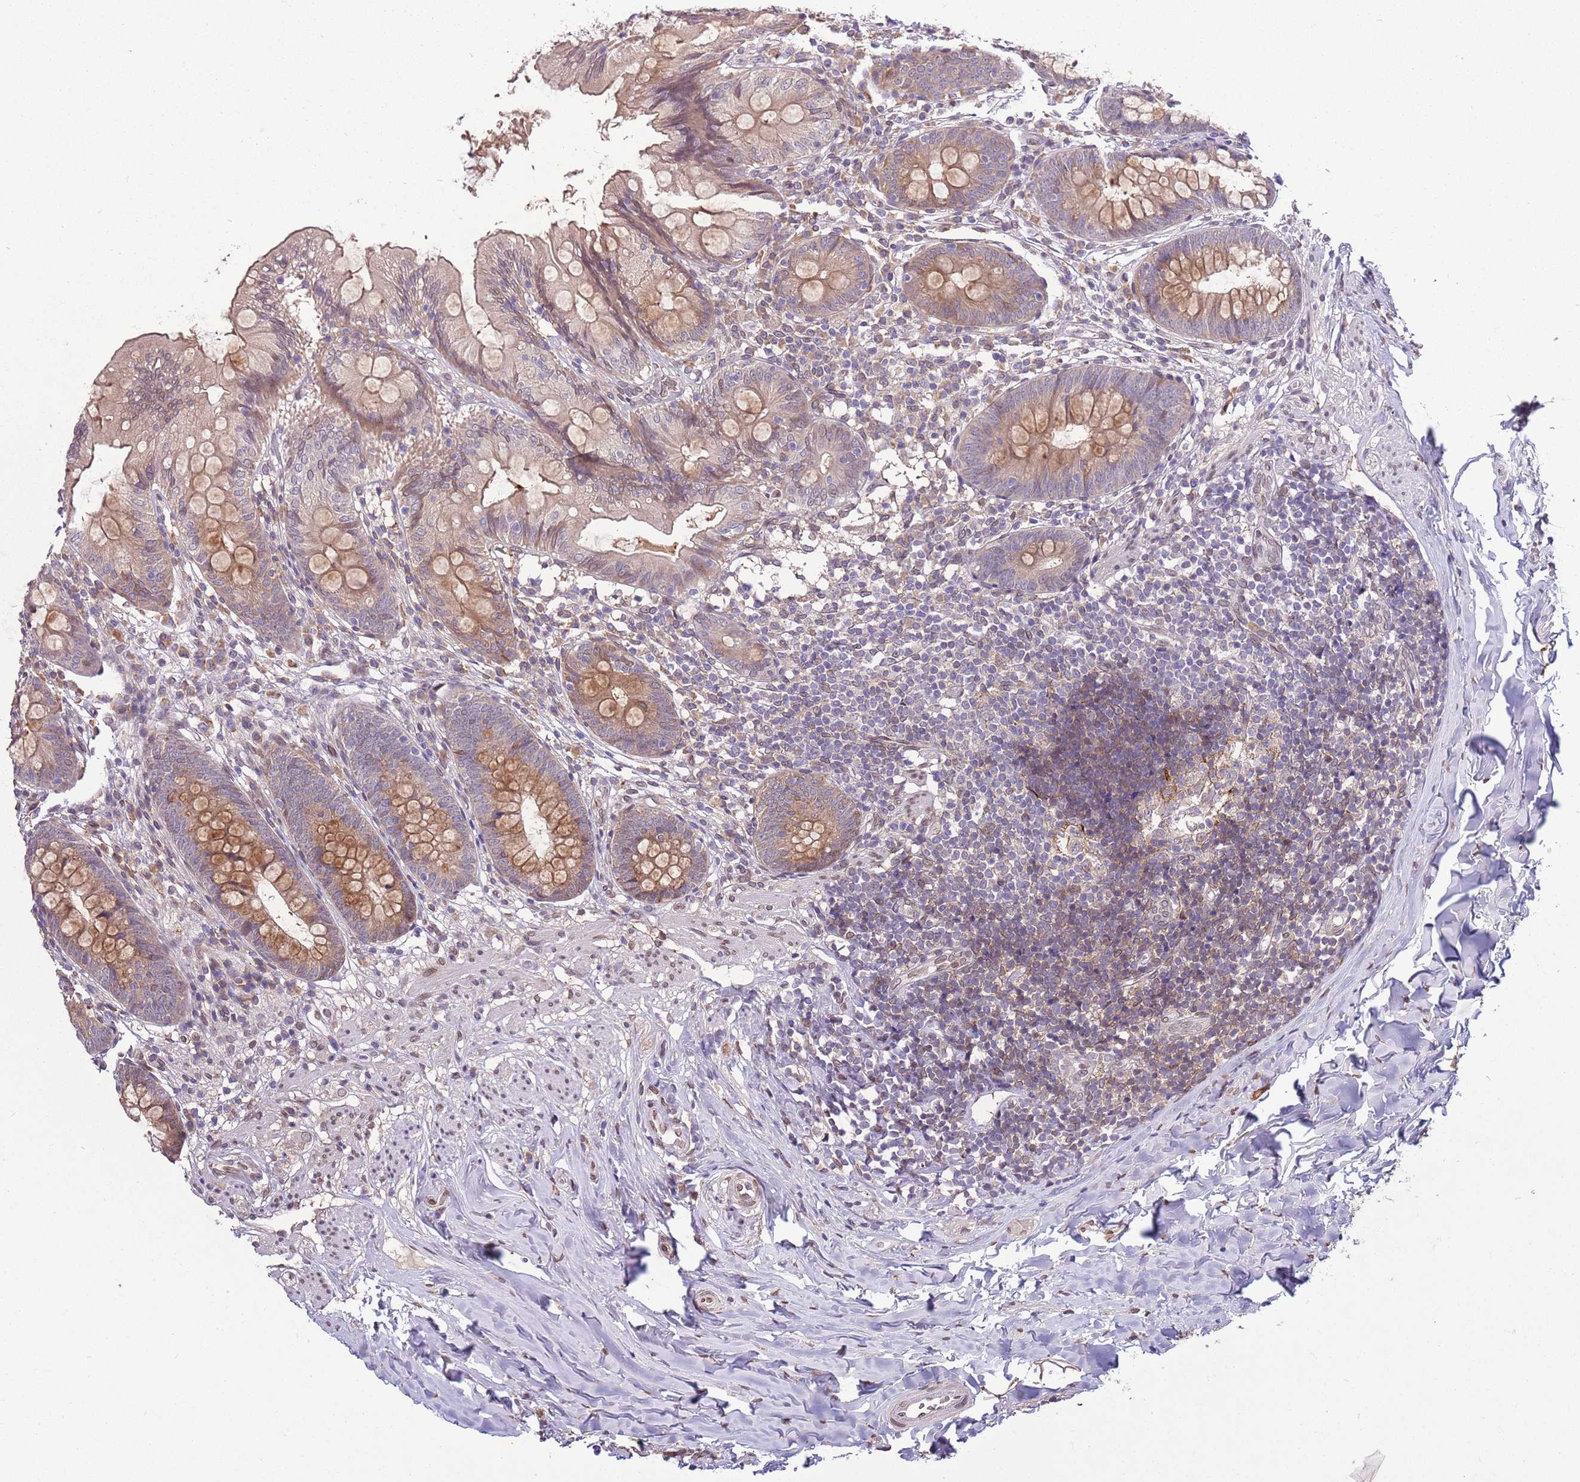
{"staining": {"intensity": "moderate", "quantity": ">75%", "location": "cytoplasmic/membranous,nuclear"}, "tissue": "appendix", "cell_type": "Glandular cells", "image_type": "normal", "snomed": [{"axis": "morphology", "description": "Normal tissue, NOS"}, {"axis": "topography", "description": "Appendix"}], "caption": "A brown stain highlights moderate cytoplasmic/membranous,nuclear positivity of a protein in glandular cells of normal appendix.", "gene": "ZNF665", "patient": {"sex": "female", "age": 51}}